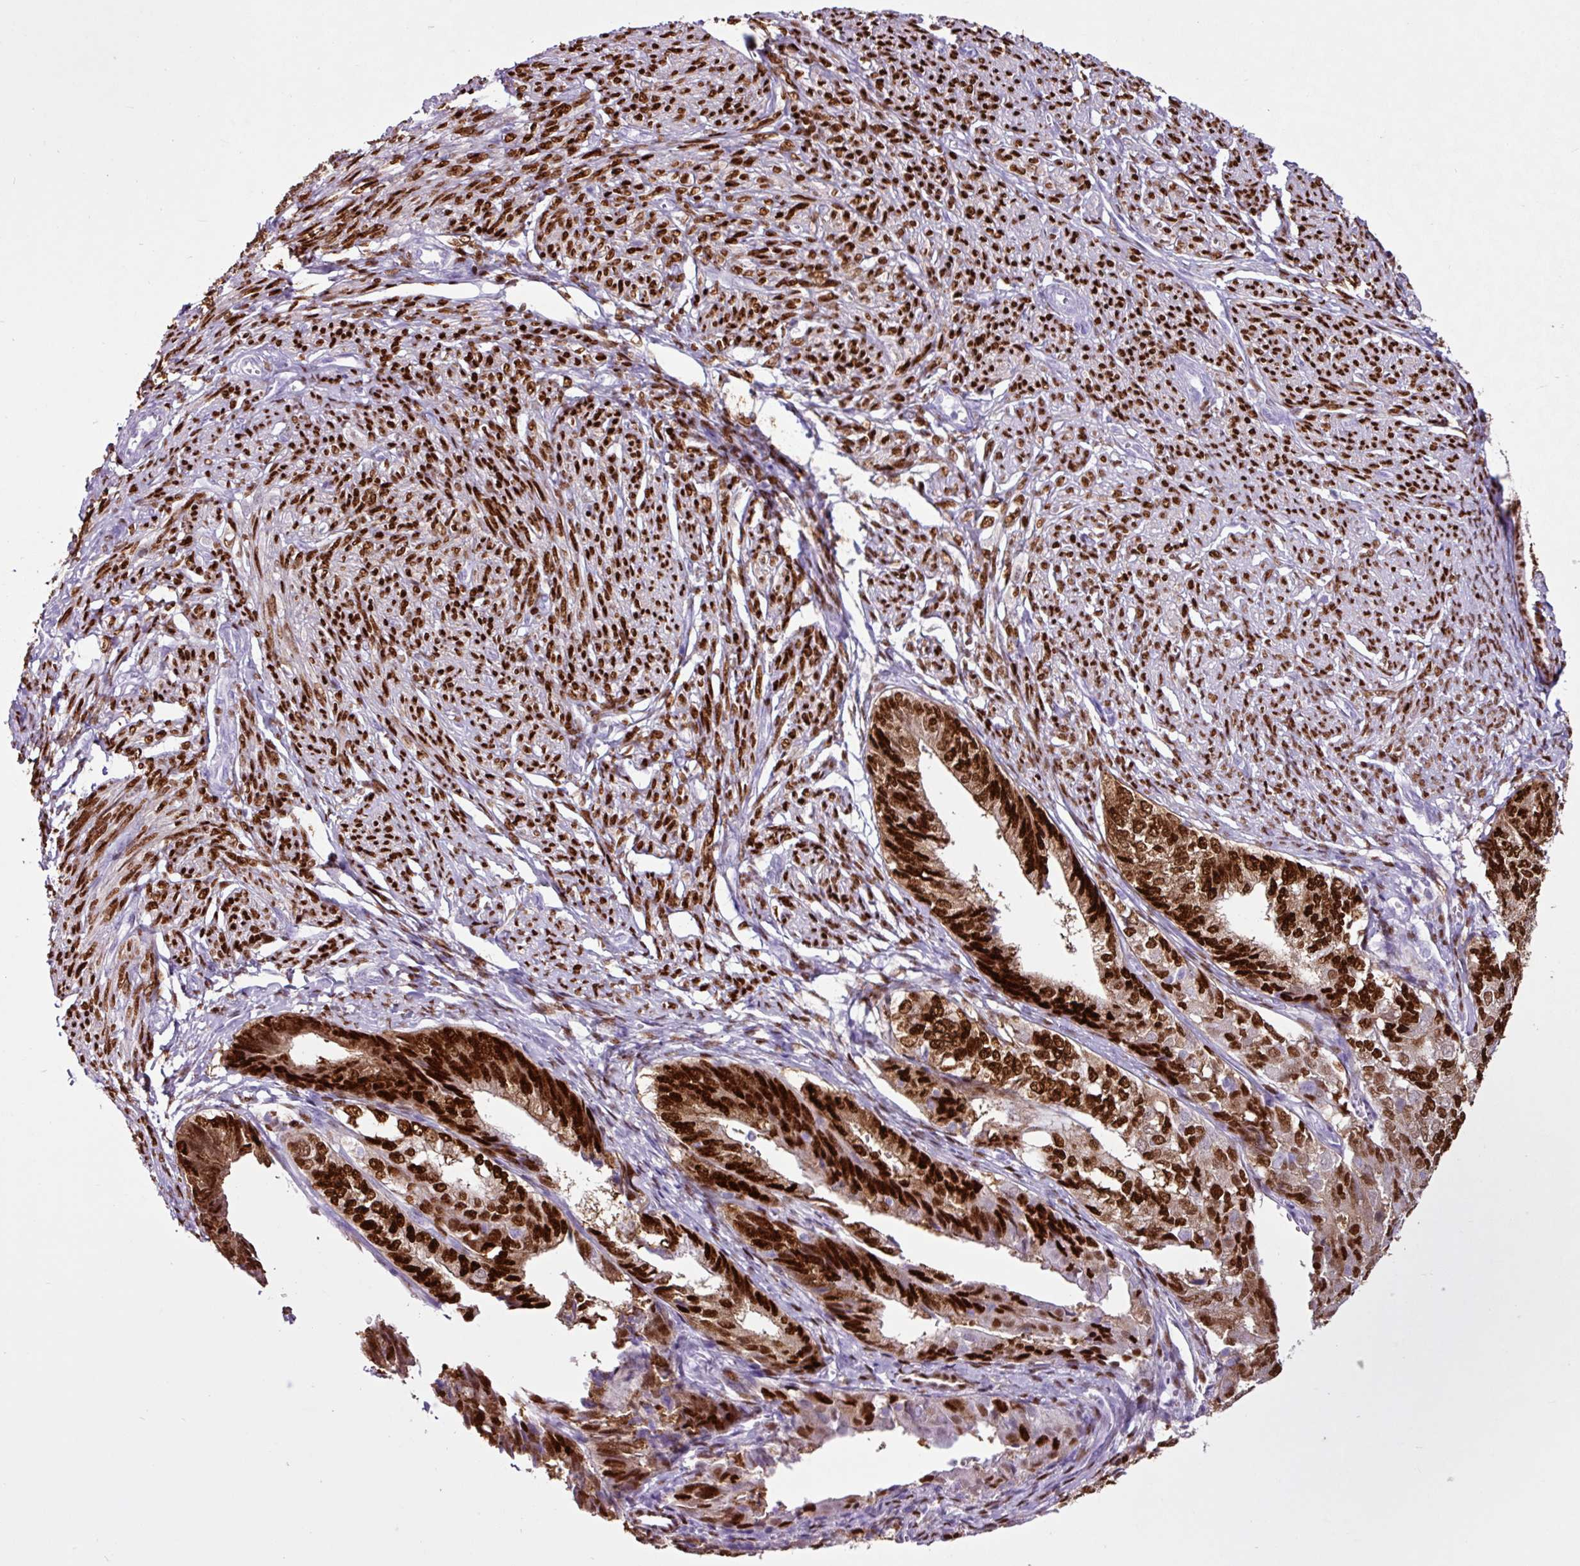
{"staining": {"intensity": "strong", "quantity": ">75%", "location": "nuclear"}, "tissue": "endometrial cancer", "cell_type": "Tumor cells", "image_type": "cancer", "snomed": [{"axis": "morphology", "description": "Adenocarcinoma, NOS"}, {"axis": "topography", "description": "Endometrium"}], "caption": "Tumor cells display high levels of strong nuclear positivity in approximately >75% of cells in human endometrial cancer (adenocarcinoma). (IHC, brightfield microscopy, high magnification).", "gene": "PGR", "patient": {"sex": "female", "age": 87}}